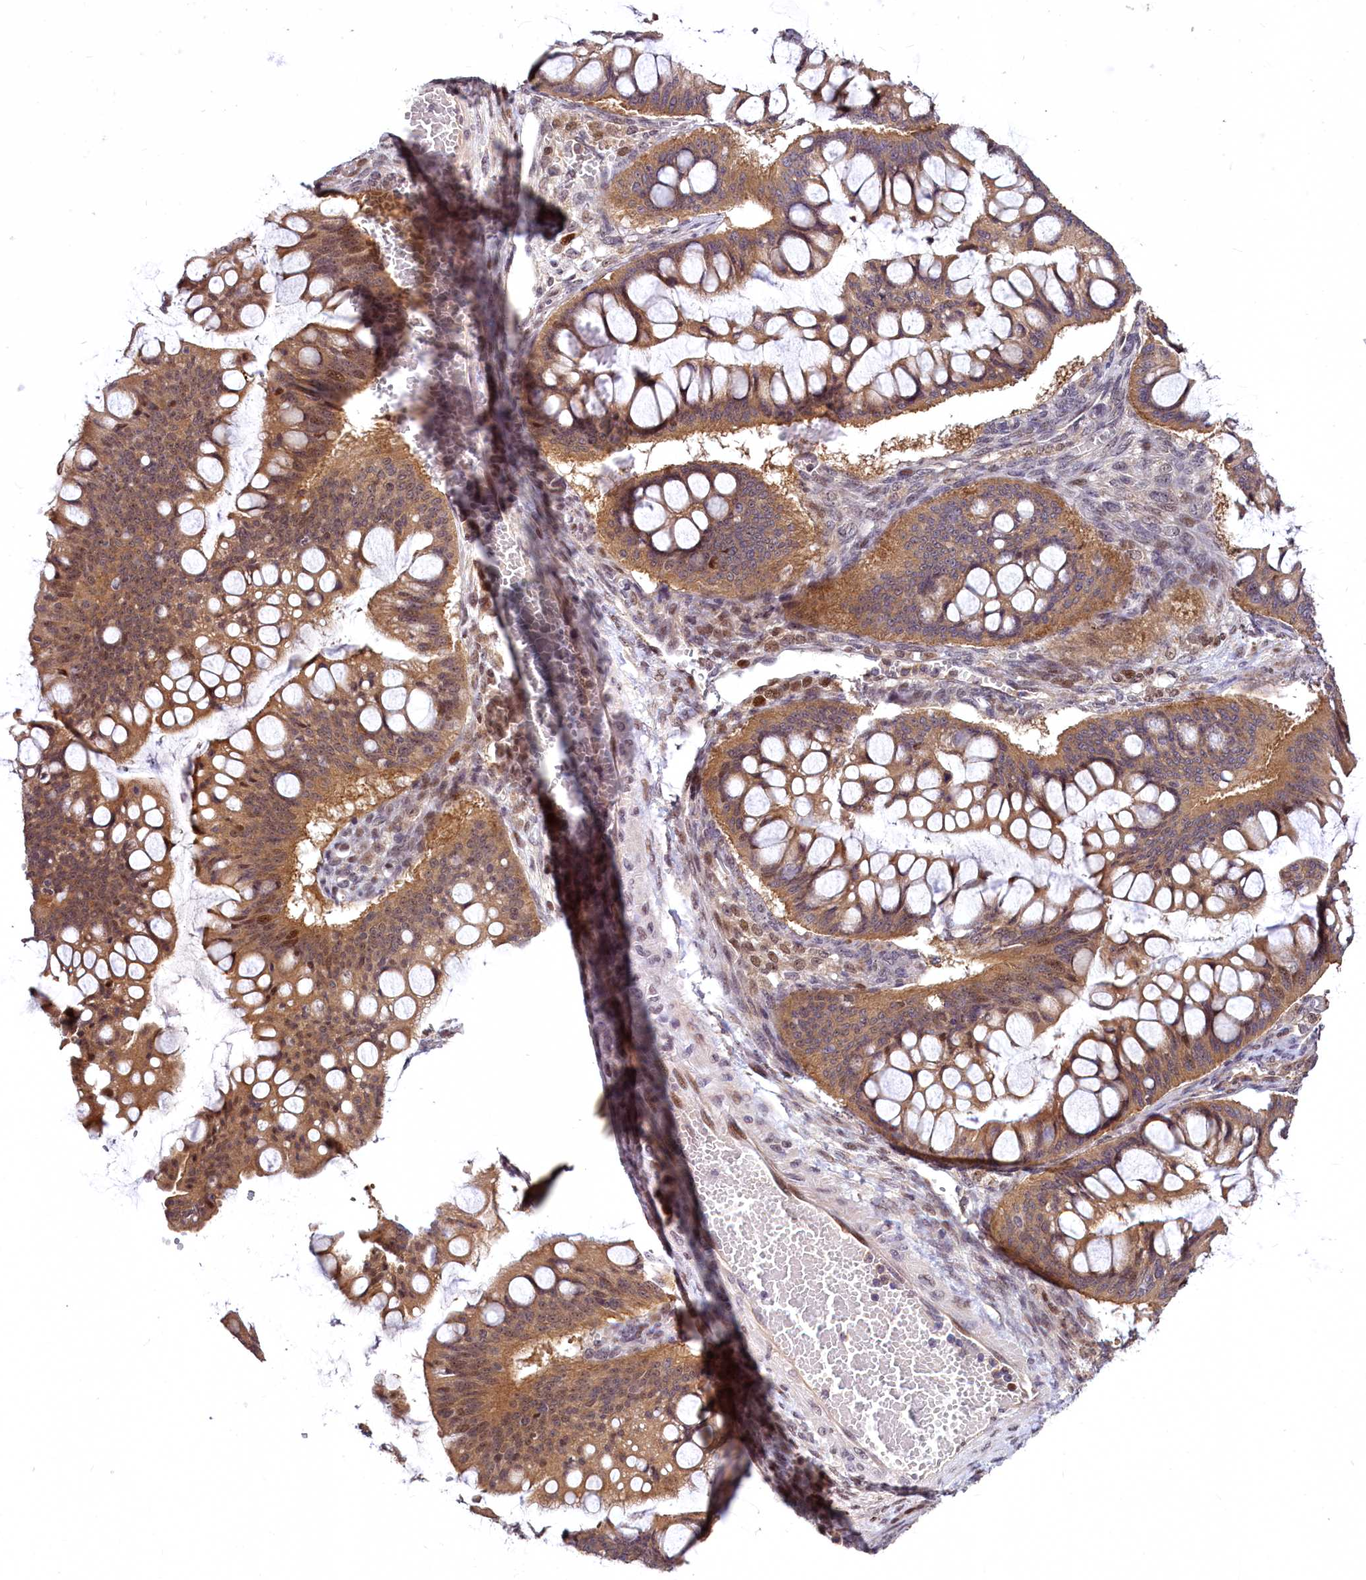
{"staining": {"intensity": "moderate", "quantity": ">75%", "location": "cytoplasmic/membranous,nuclear"}, "tissue": "ovarian cancer", "cell_type": "Tumor cells", "image_type": "cancer", "snomed": [{"axis": "morphology", "description": "Cystadenocarcinoma, mucinous, NOS"}, {"axis": "topography", "description": "Ovary"}], "caption": "Immunohistochemical staining of human ovarian cancer (mucinous cystadenocarcinoma) shows medium levels of moderate cytoplasmic/membranous and nuclear protein staining in about >75% of tumor cells.", "gene": "MAML2", "patient": {"sex": "female", "age": 73}}